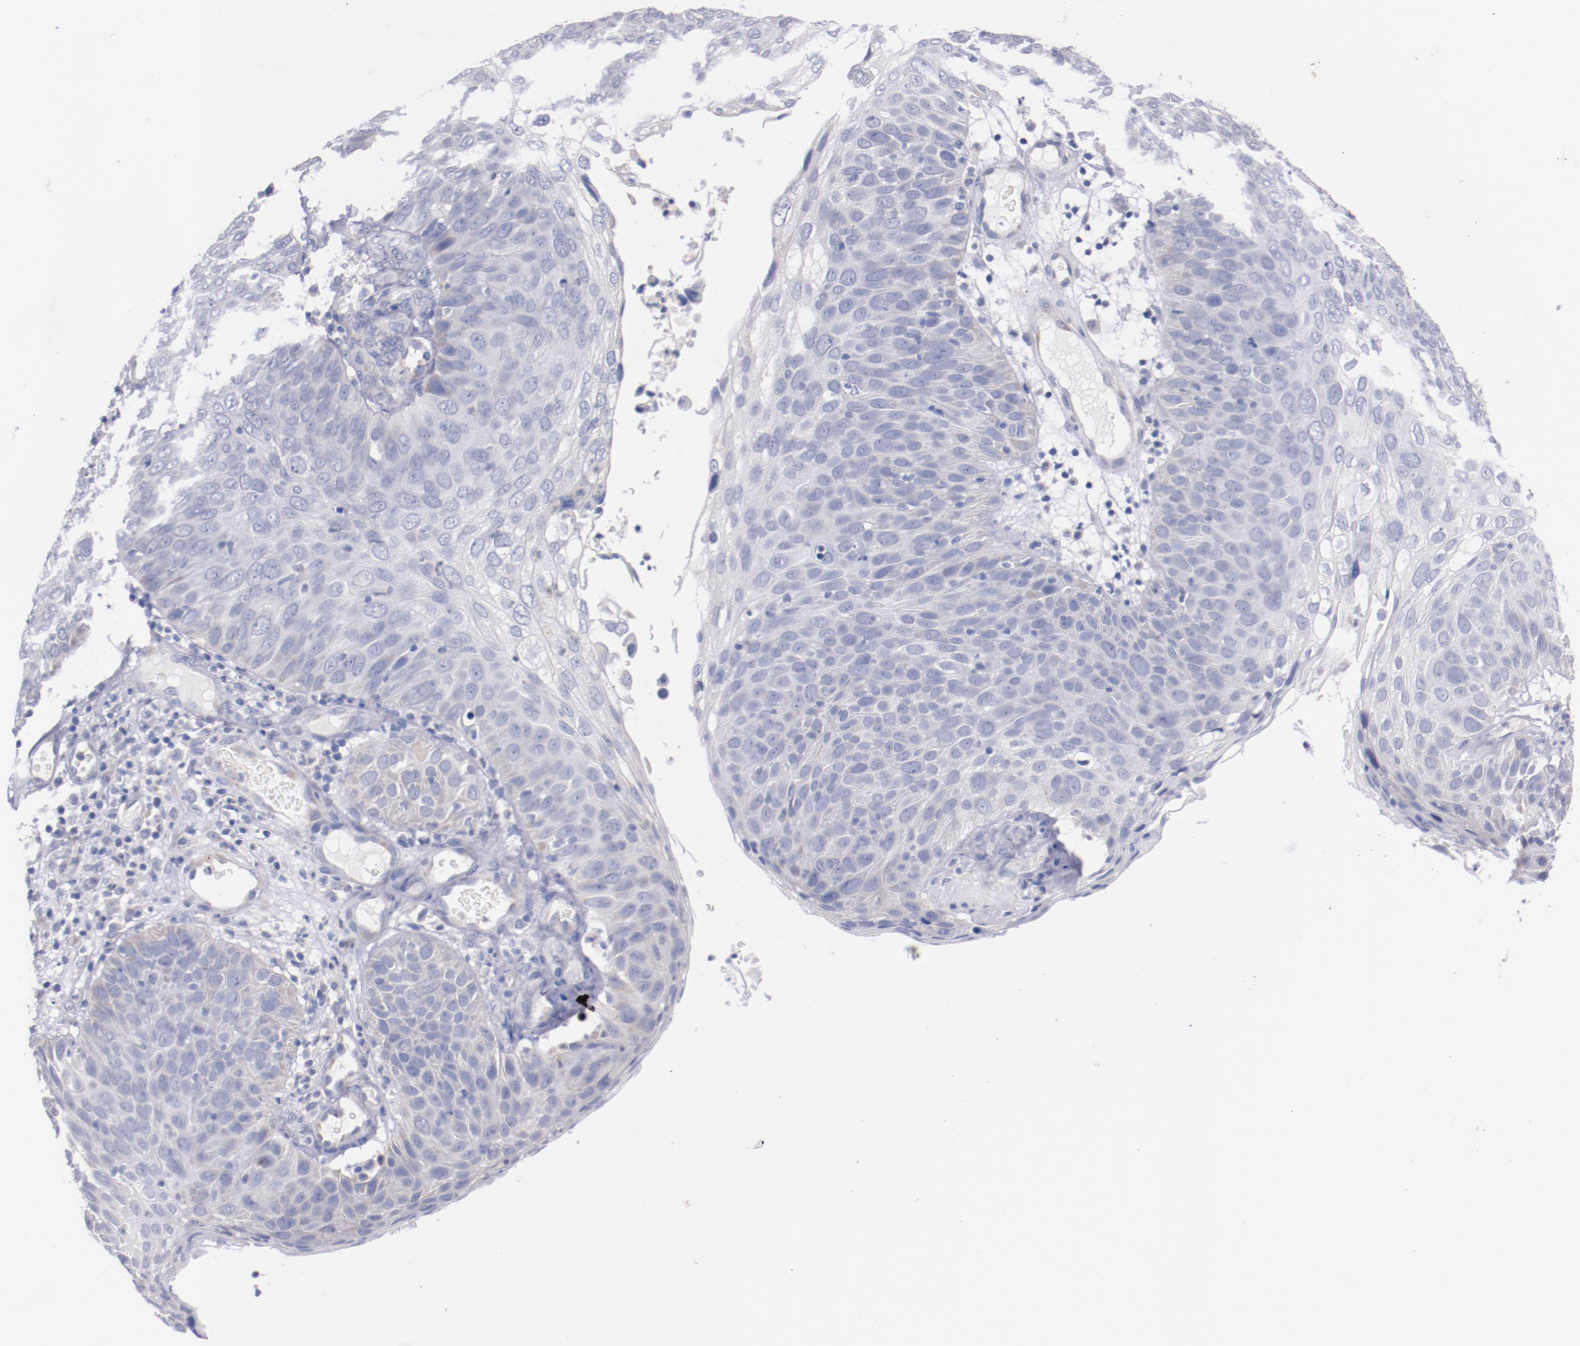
{"staining": {"intensity": "negative", "quantity": "none", "location": "none"}, "tissue": "skin cancer", "cell_type": "Tumor cells", "image_type": "cancer", "snomed": [{"axis": "morphology", "description": "Squamous cell carcinoma, NOS"}, {"axis": "topography", "description": "Skin"}], "caption": "DAB (3,3'-diaminobenzidine) immunohistochemical staining of human squamous cell carcinoma (skin) displays no significant positivity in tumor cells. (Immunohistochemistry, brightfield microscopy, high magnification).", "gene": "CNTNAP2", "patient": {"sex": "male", "age": 87}}